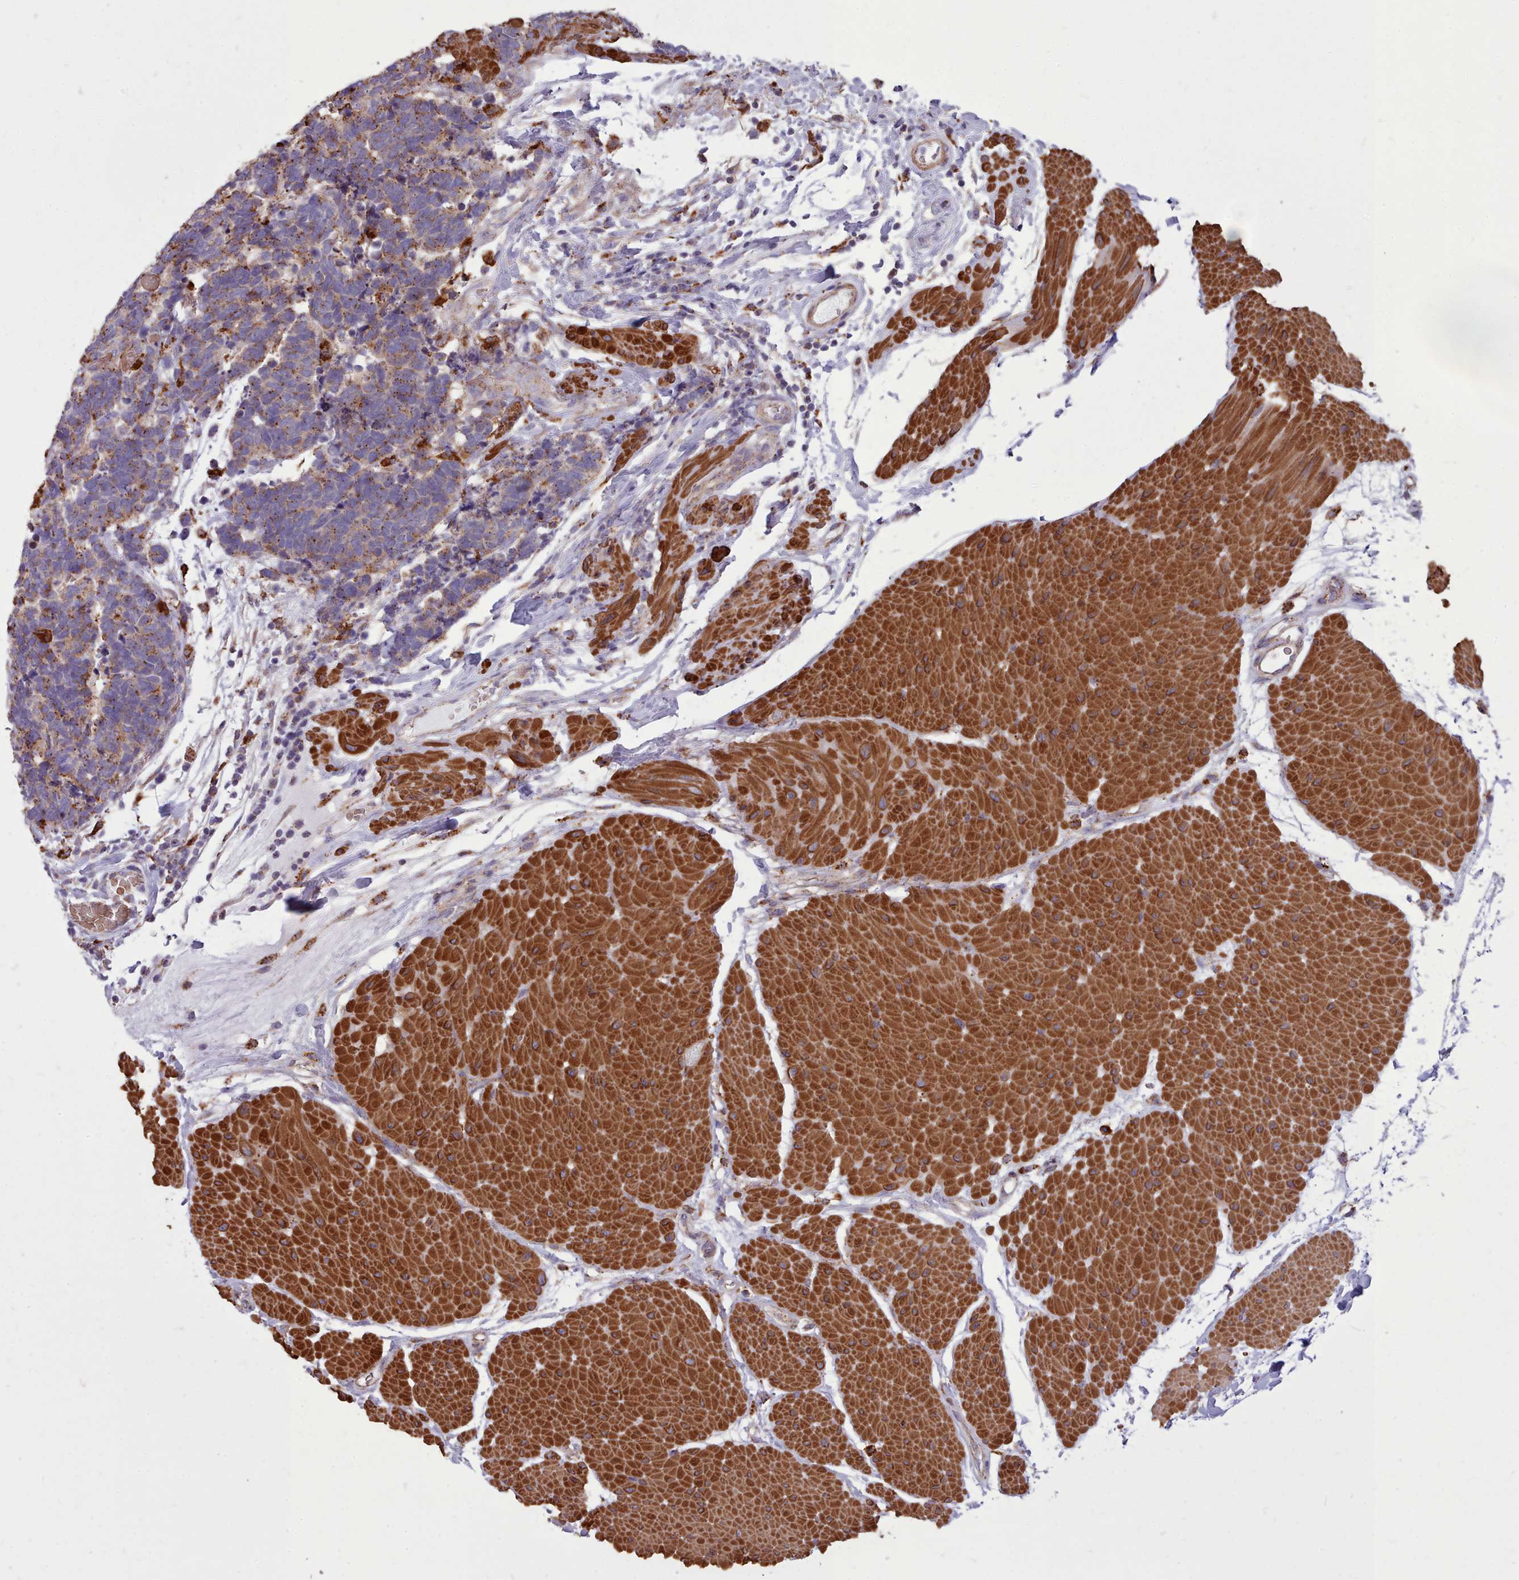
{"staining": {"intensity": "moderate", "quantity": ">75%", "location": "cytoplasmic/membranous"}, "tissue": "carcinoid", "cell_type": "Tumor cells", "image_type": "cancer", "snomed": [{"axis": "morphology", "description": "Carcinoma, NOS"}, {"axis": "morphology", "description": "Carcinoid, malignant, NOS"}, {"axis": "topography", "description": "Urinary bladder"}], "caption": "Immunohistochemical staining of carcinoid exhibits medium levels of moderate cytoplasmic/membranous protein positivity in approximately >75% of tumor cells.", "gene": "PACSIN3", "patient": {"sex": "male", "age": 57}}